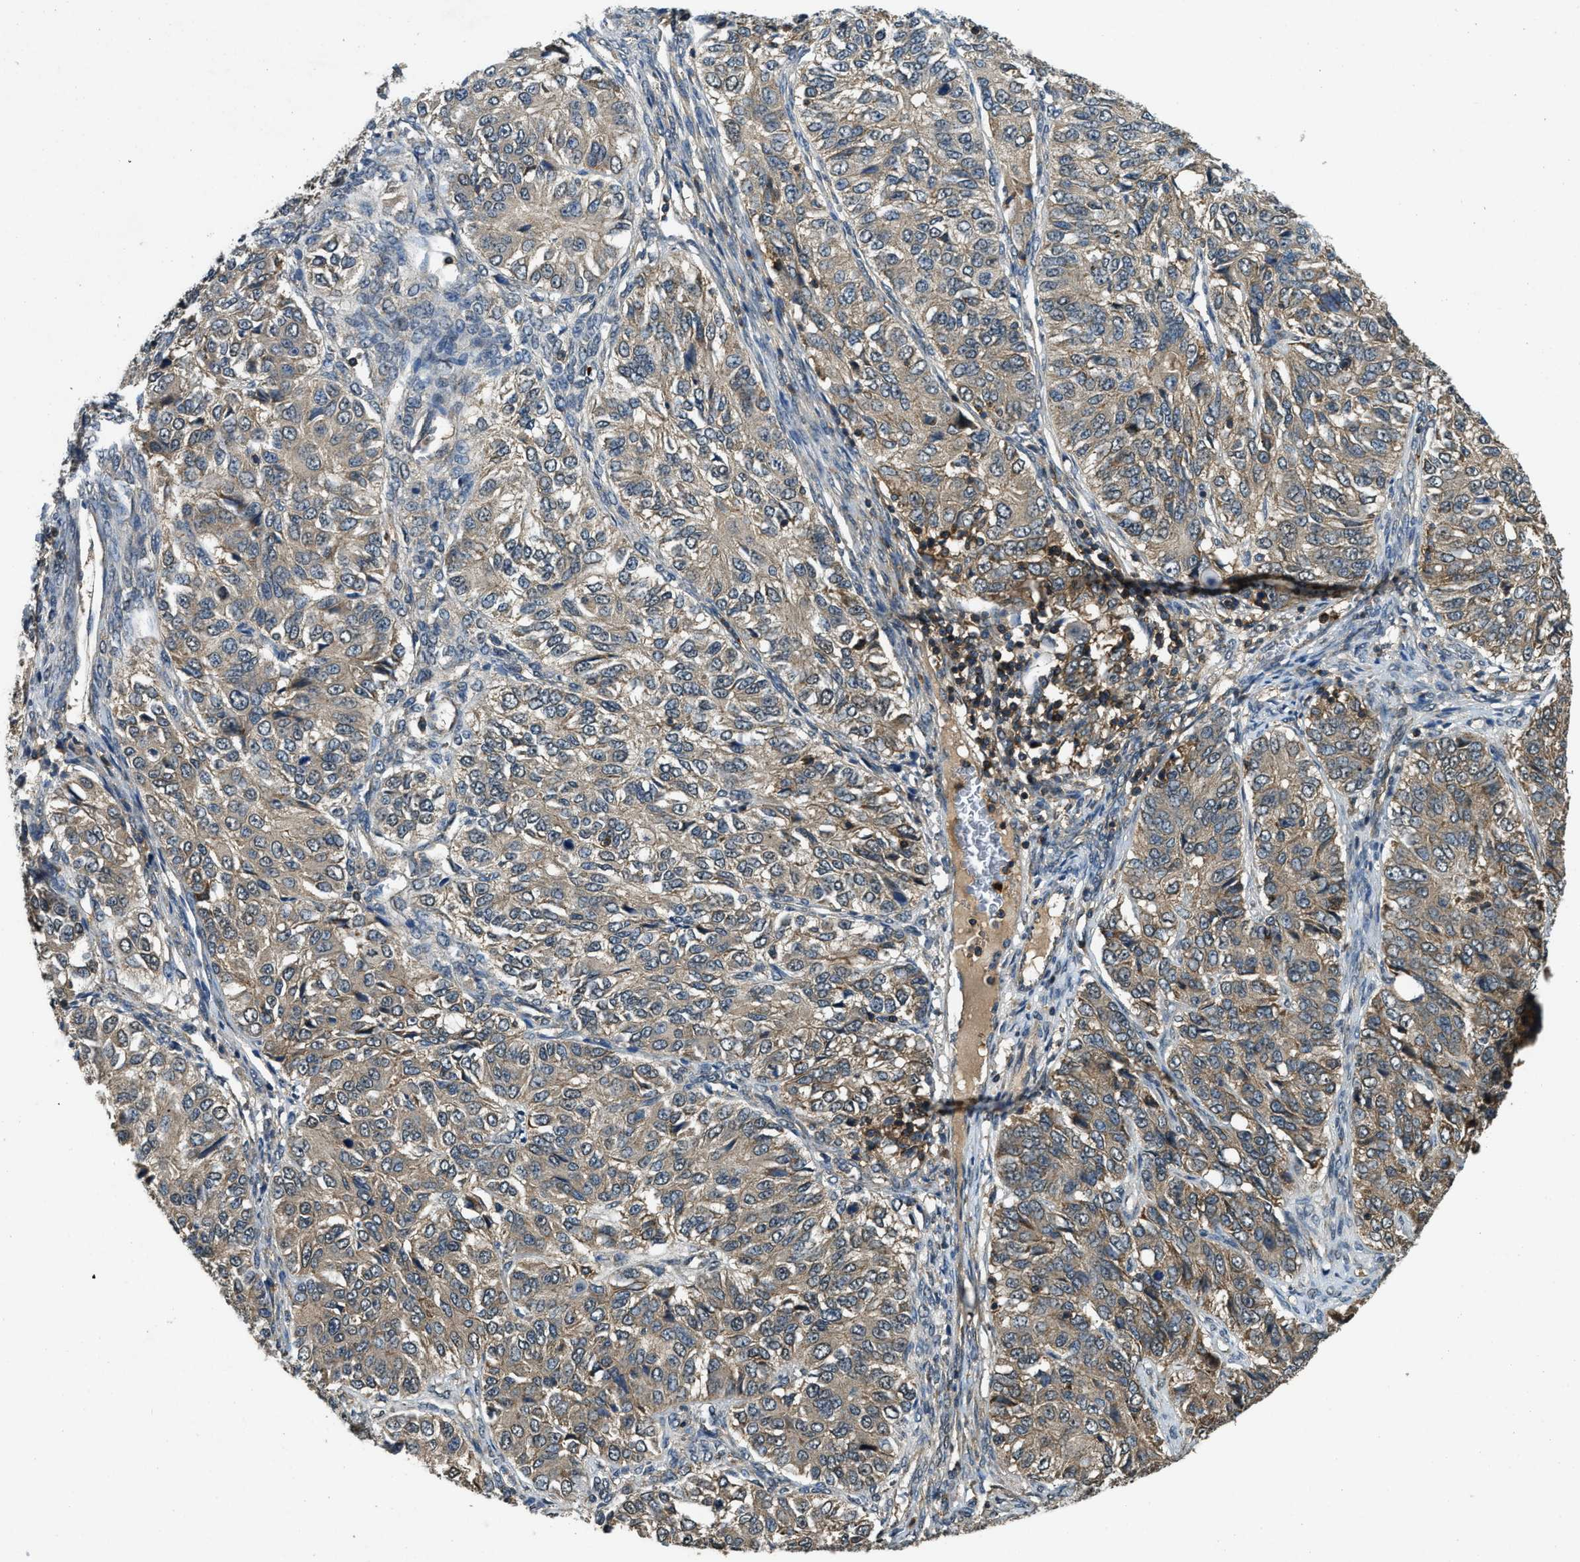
{"staining": {"intensity": "weak", "quantity": ">75%", "location": "cytoplasmic/membranous"}, "tissue": "ovarian cancer", "cell_type": "Tumor cells", "image_type": "cancer", "snomed": [{"axis": "morphology", "description": "Carcinoma, endometroid"}, {"axis": "topography", "description": "Ovary"}], "caption": "The image exhibits immunohistochemical staining of ovarian cancer. There is weak cytoplasmic/membranous expression is seen in approximately >75% of tumor cells. (DAB (3,3'-diaminobenzidine) IHC, brown staining for protein, blue staining for nuclei).", "gene": "ATP8B1", "patient": {"sex": "female", "age": 51}}